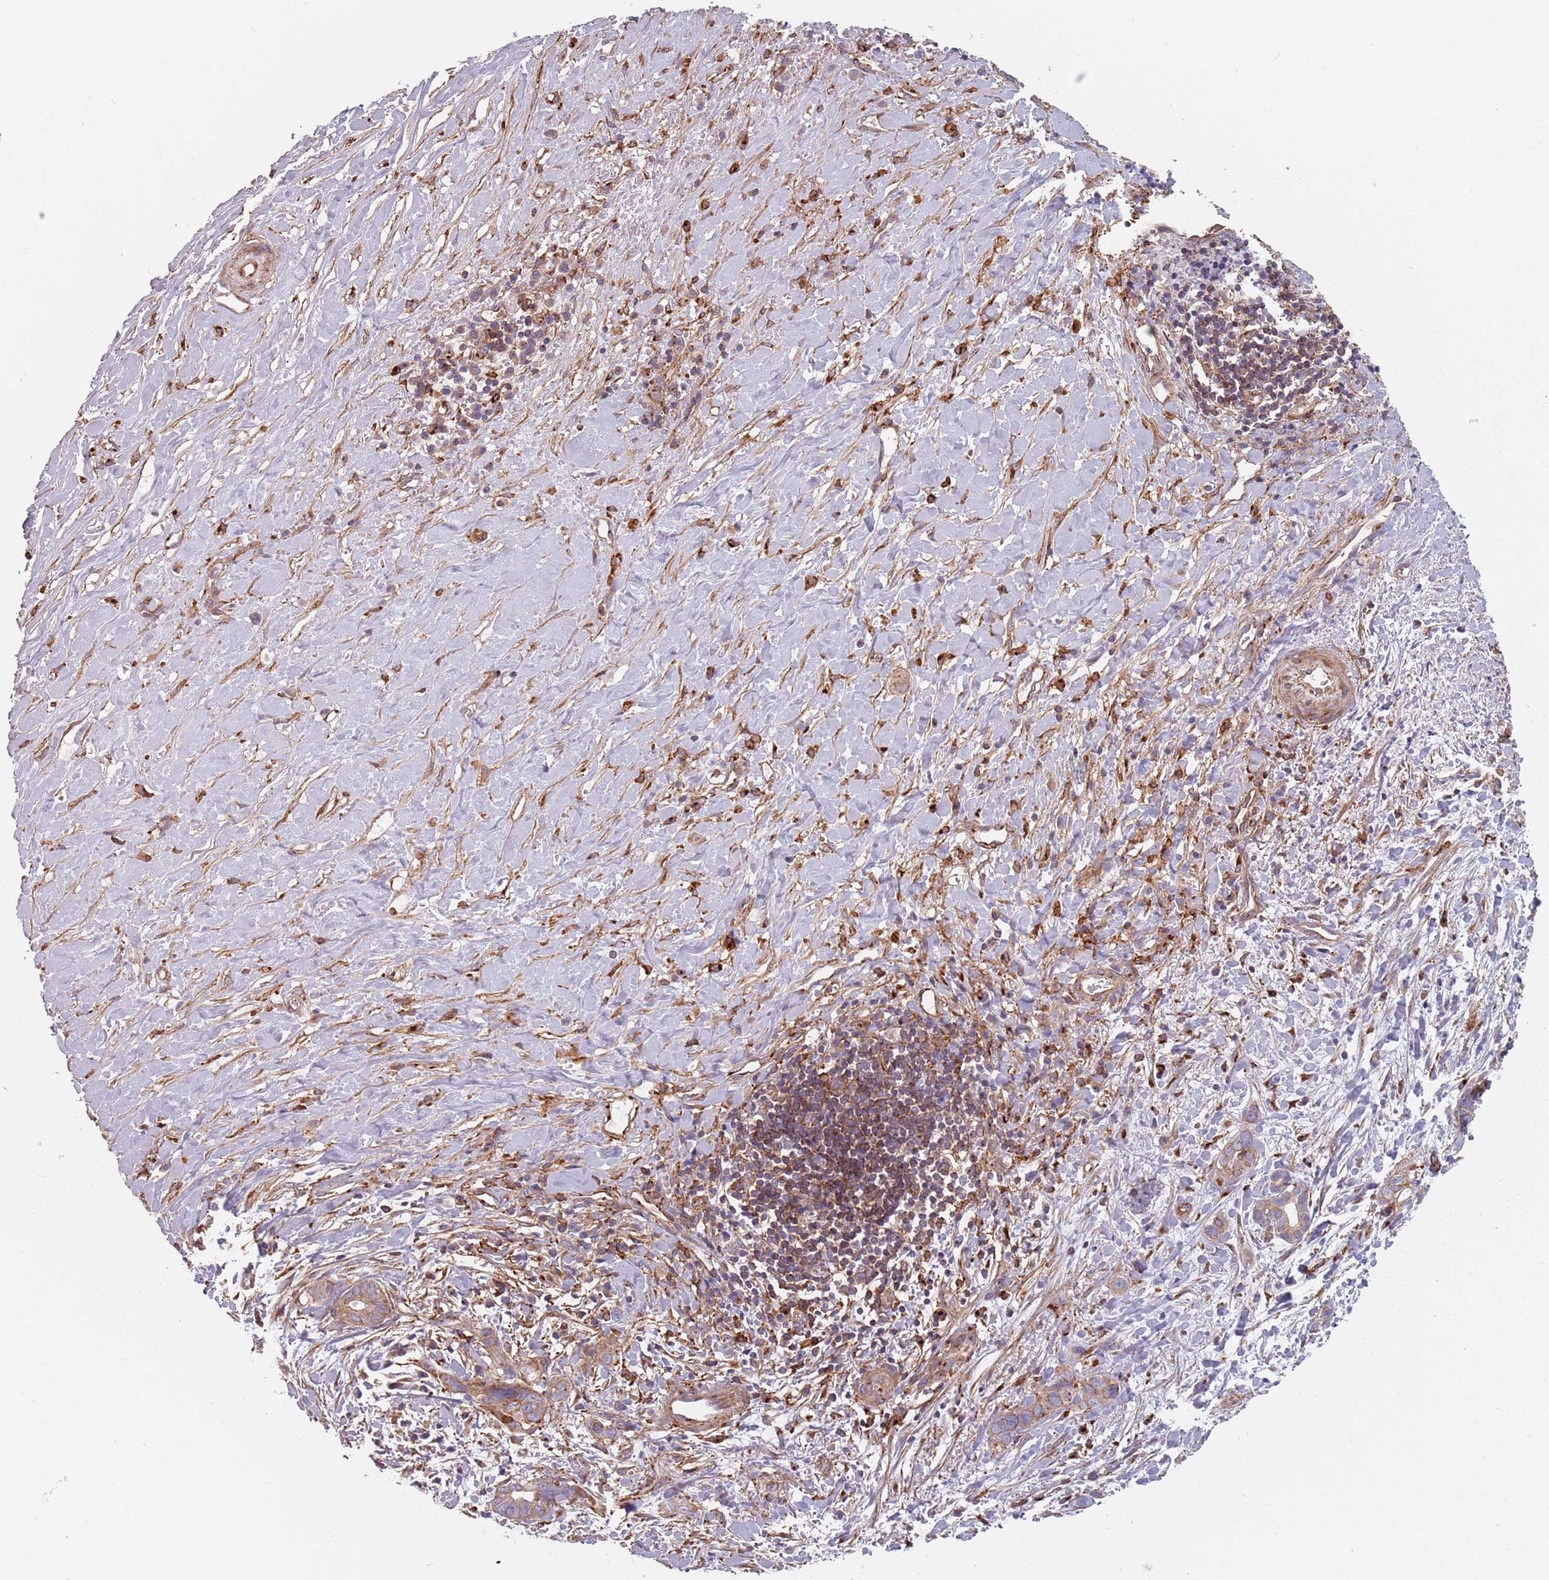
{"staining": {"intensity": "weak", "quantity": ">75%", "location": "cytoplasmic/membranous"}, "tissue": "liver cancer", "cell_type": "Tumor cells", "image_type": "cancer", "snomed": [{"axis": "morphology", "description": "Cholangiocarcinoma"}, {"axis": "topography", "description": "Liver"}], "caption": "Liver cancer stained for a protein displays weak cytoplasmic/membranous positivity in tumor cells.", "gene": "TPD52L2", "patient": {"sex": "female", "age": 79}}